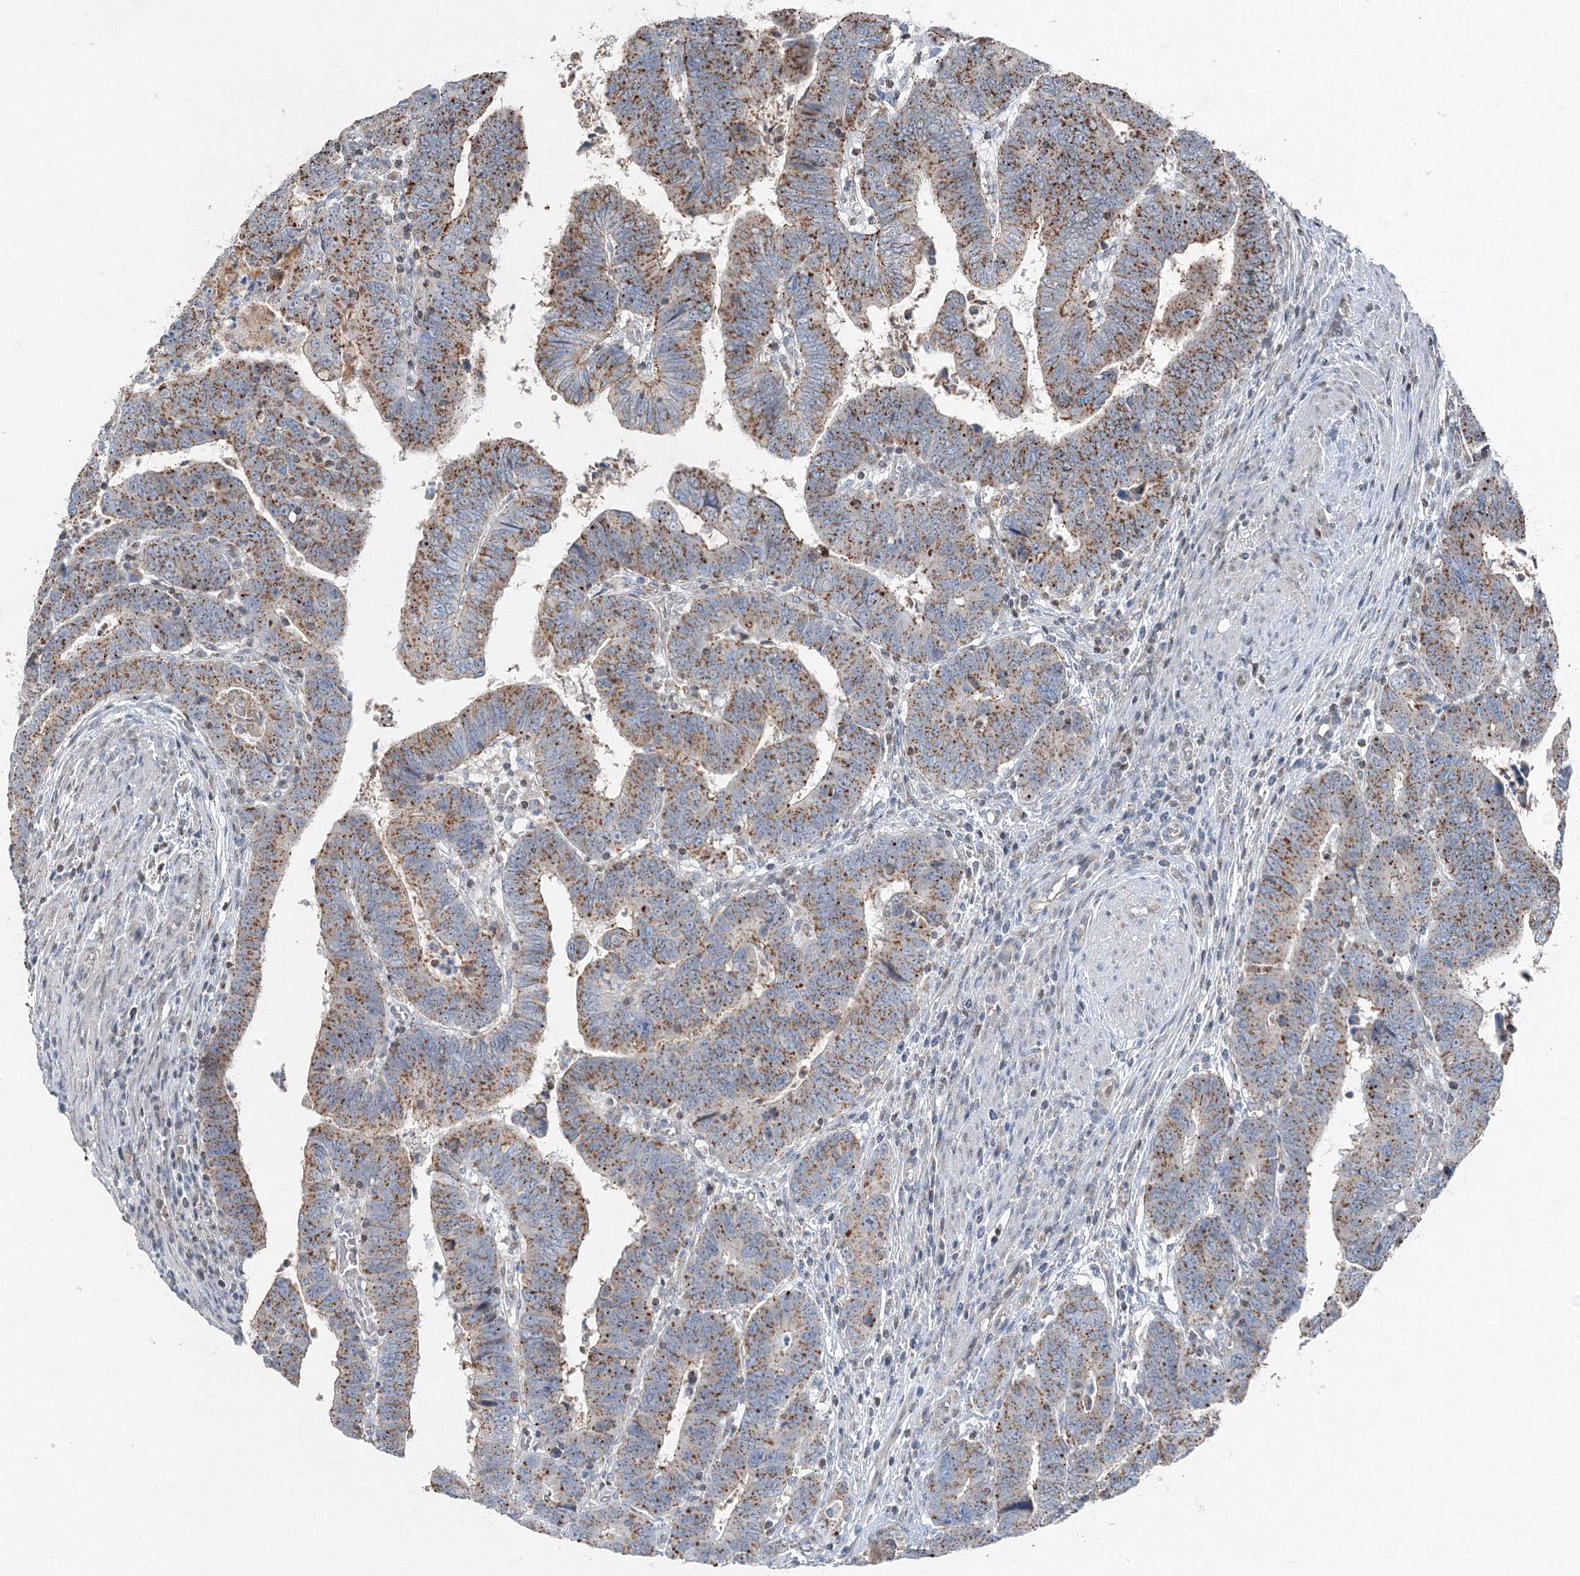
{"staining": {"intensity": "moderate", "quantity": ">75%", "location": "cytoplasmic/membranous"}, "tissue": "colorectal cancer", "cell_type": "Tumor cells", "image_type": "cancer", "snomed": [{"axis": "morphology", "description": "Normal tissue, NOS"}, {"axis": "morphology", "description": "Adenocarcinoma, NOS"}, {"axis": "topography", "description": "Rectum"}], "caption": "Immunohistochemical staining of human colorectal cancer (adenocarcinoma) exhibits medium levels of moderate cytoplasmic/membranous staining in approximately >75% of tumor cells. Using DAB (3,3'-diaminobenzidine) (brown) and hematoxylin (blue) stains, captured at high magnification using brightfield microscopy.", "gene": "AASDH", "patient": {"sex": "female", "age": 65}}